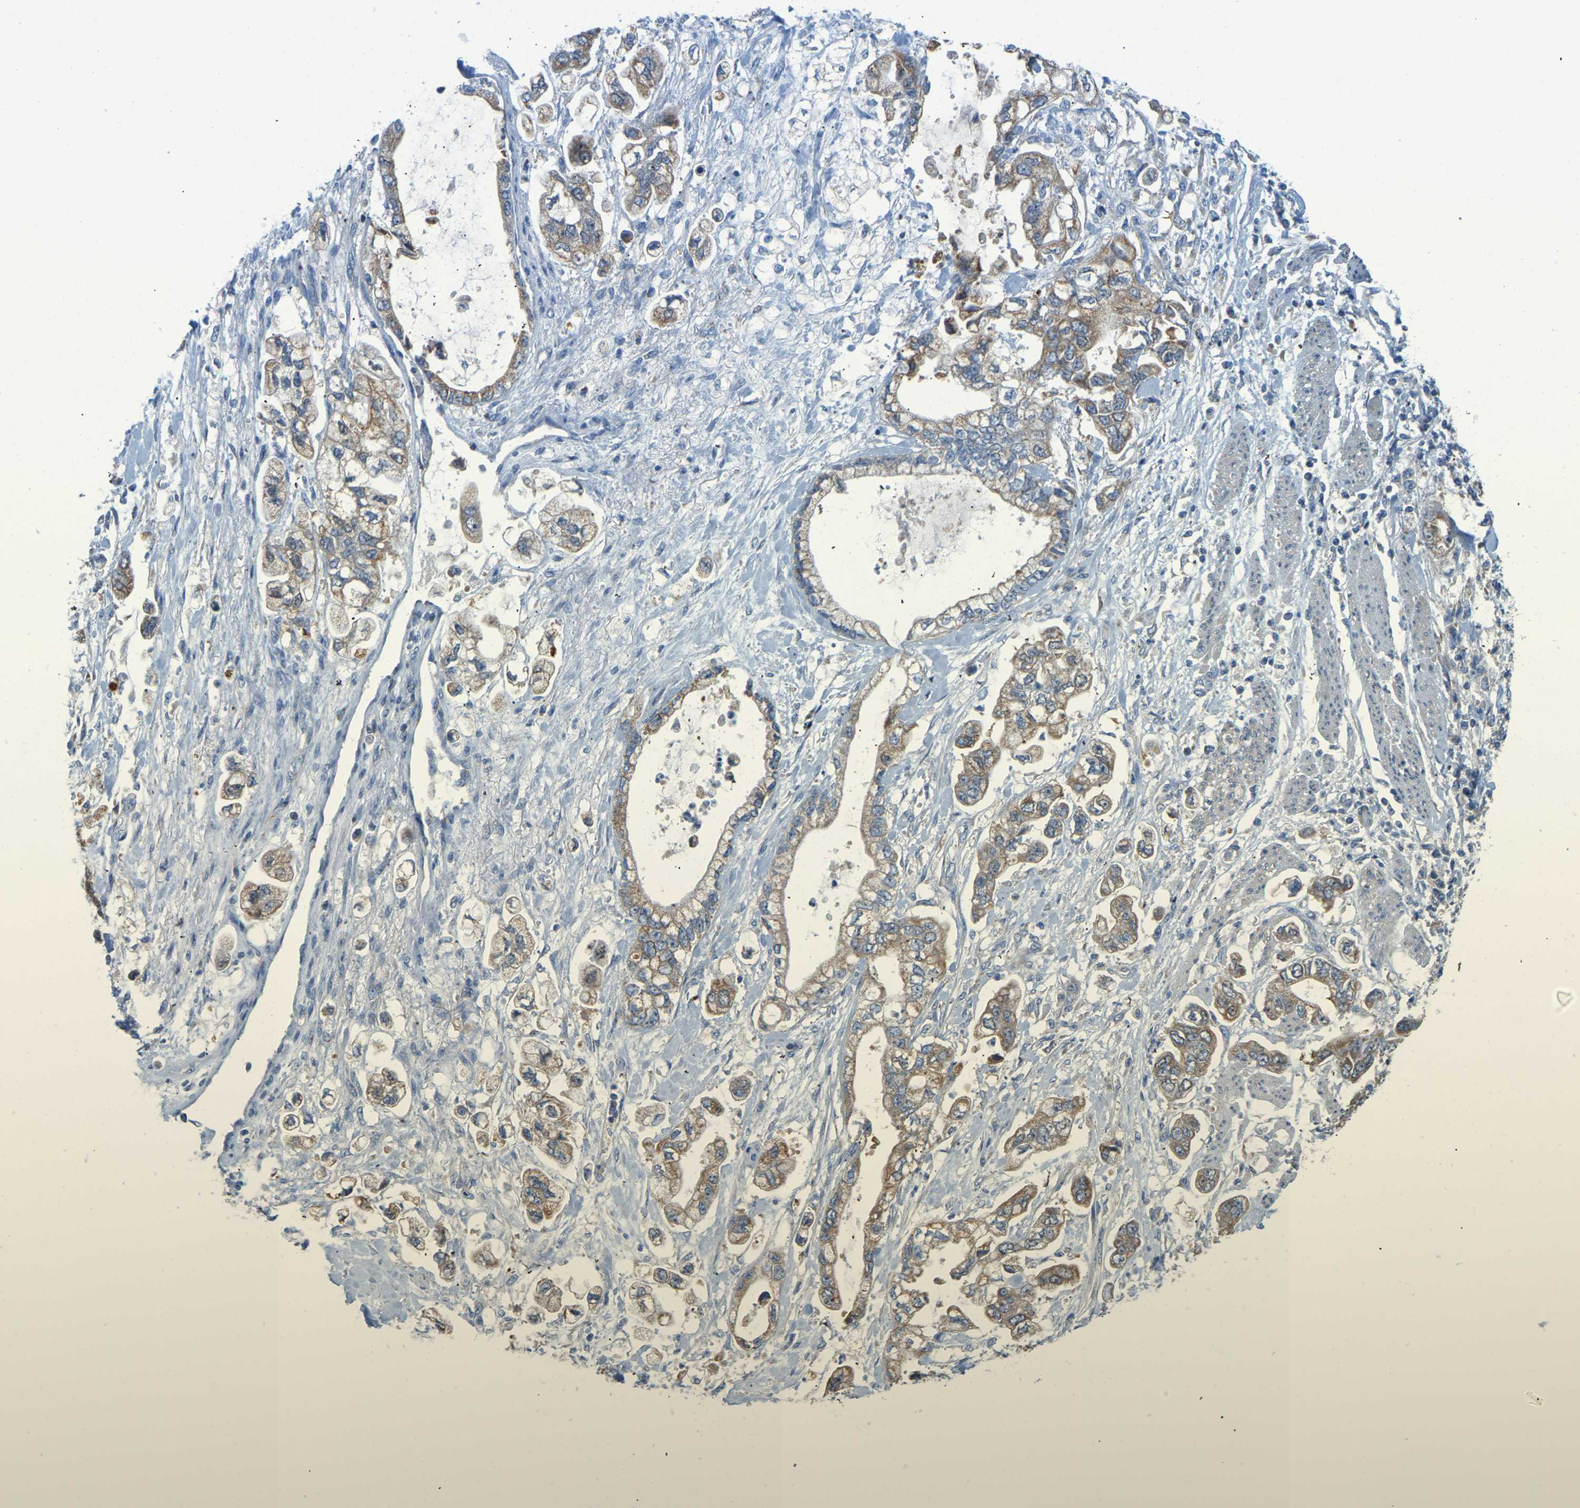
{"staining": {"intensity": "moderate", "quantity": "25%-75%", "location": "cytoplasmic/membranous"}, "tissue": "stomach cancer", "cell_type": "Tumor cells", "image_type": "cancer", "snomed": [{"axis": "morphology", "description": "Normal tissue, NOS"}, {"axis": "morphology", "description": "Adenocarcinoma, NOS"}, {"axis": "topography", "description": "Stomach"}], "caption": "A medium amount of moderate cytoplasmic/membranous expression is identified in approximately 25%-75% of tumor cells in adenocarcinoma (stomach) tissue.", "gene": "GDA", "patient": {"sex": "male", "age": 62}}